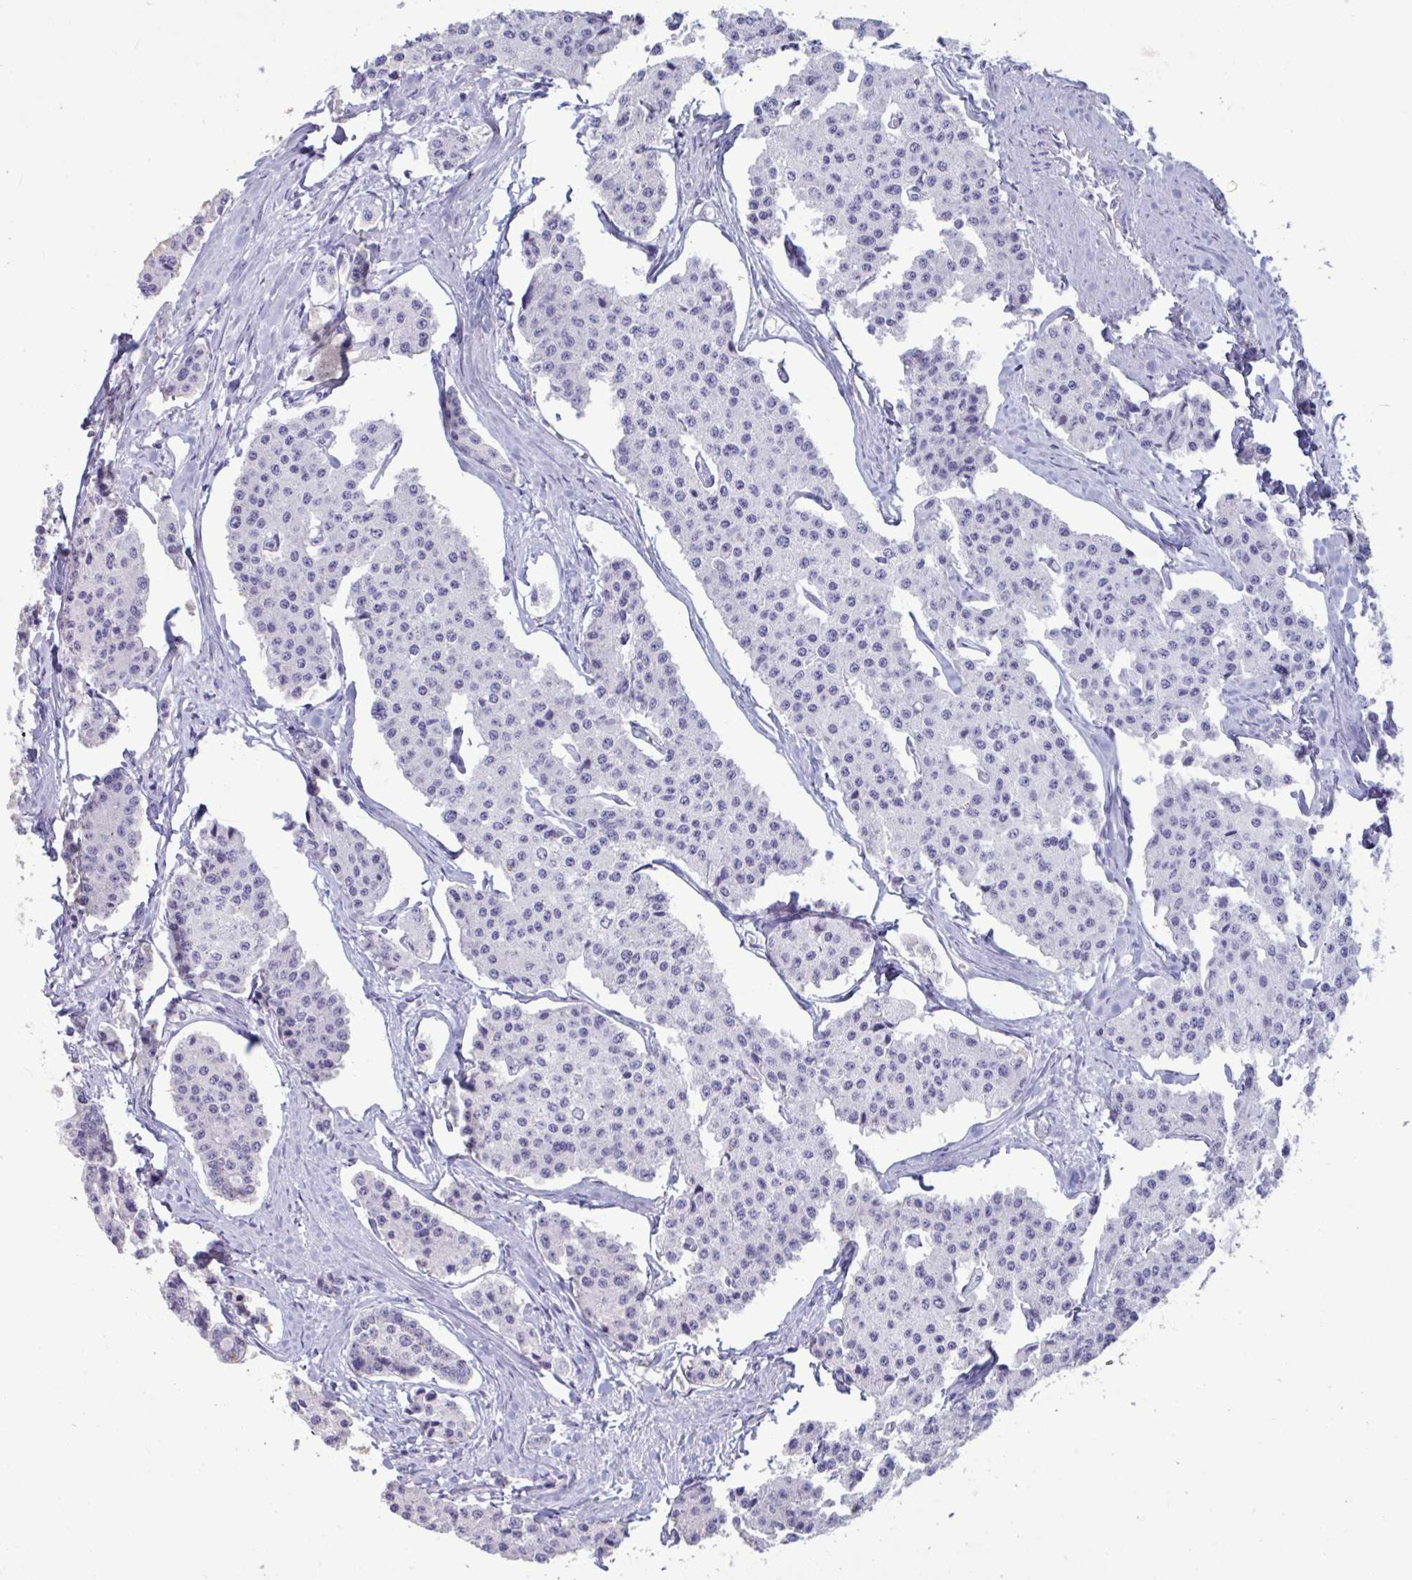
{"staining": {"intensity": "negative", "quantity": "none", "location": "none"}, "tissue": "carcinoid", "cell_type": "Tumor cells", "image_type": "cancer", "snomed": [{"axis": "morphology", "description": "Carcinoid, malignant, NOS"}, {"axis": "topography", "description": "Small intestine"}], "caption": "This micrograph is of carcinoid stained with immunohistochemistry (IHC) to label a protein in brown with the nuclei are counter-stained blue. There is no positivity in tumor cells.", "gene": "ANKRD60", "patient": {"sex": "female", "age": 65}}